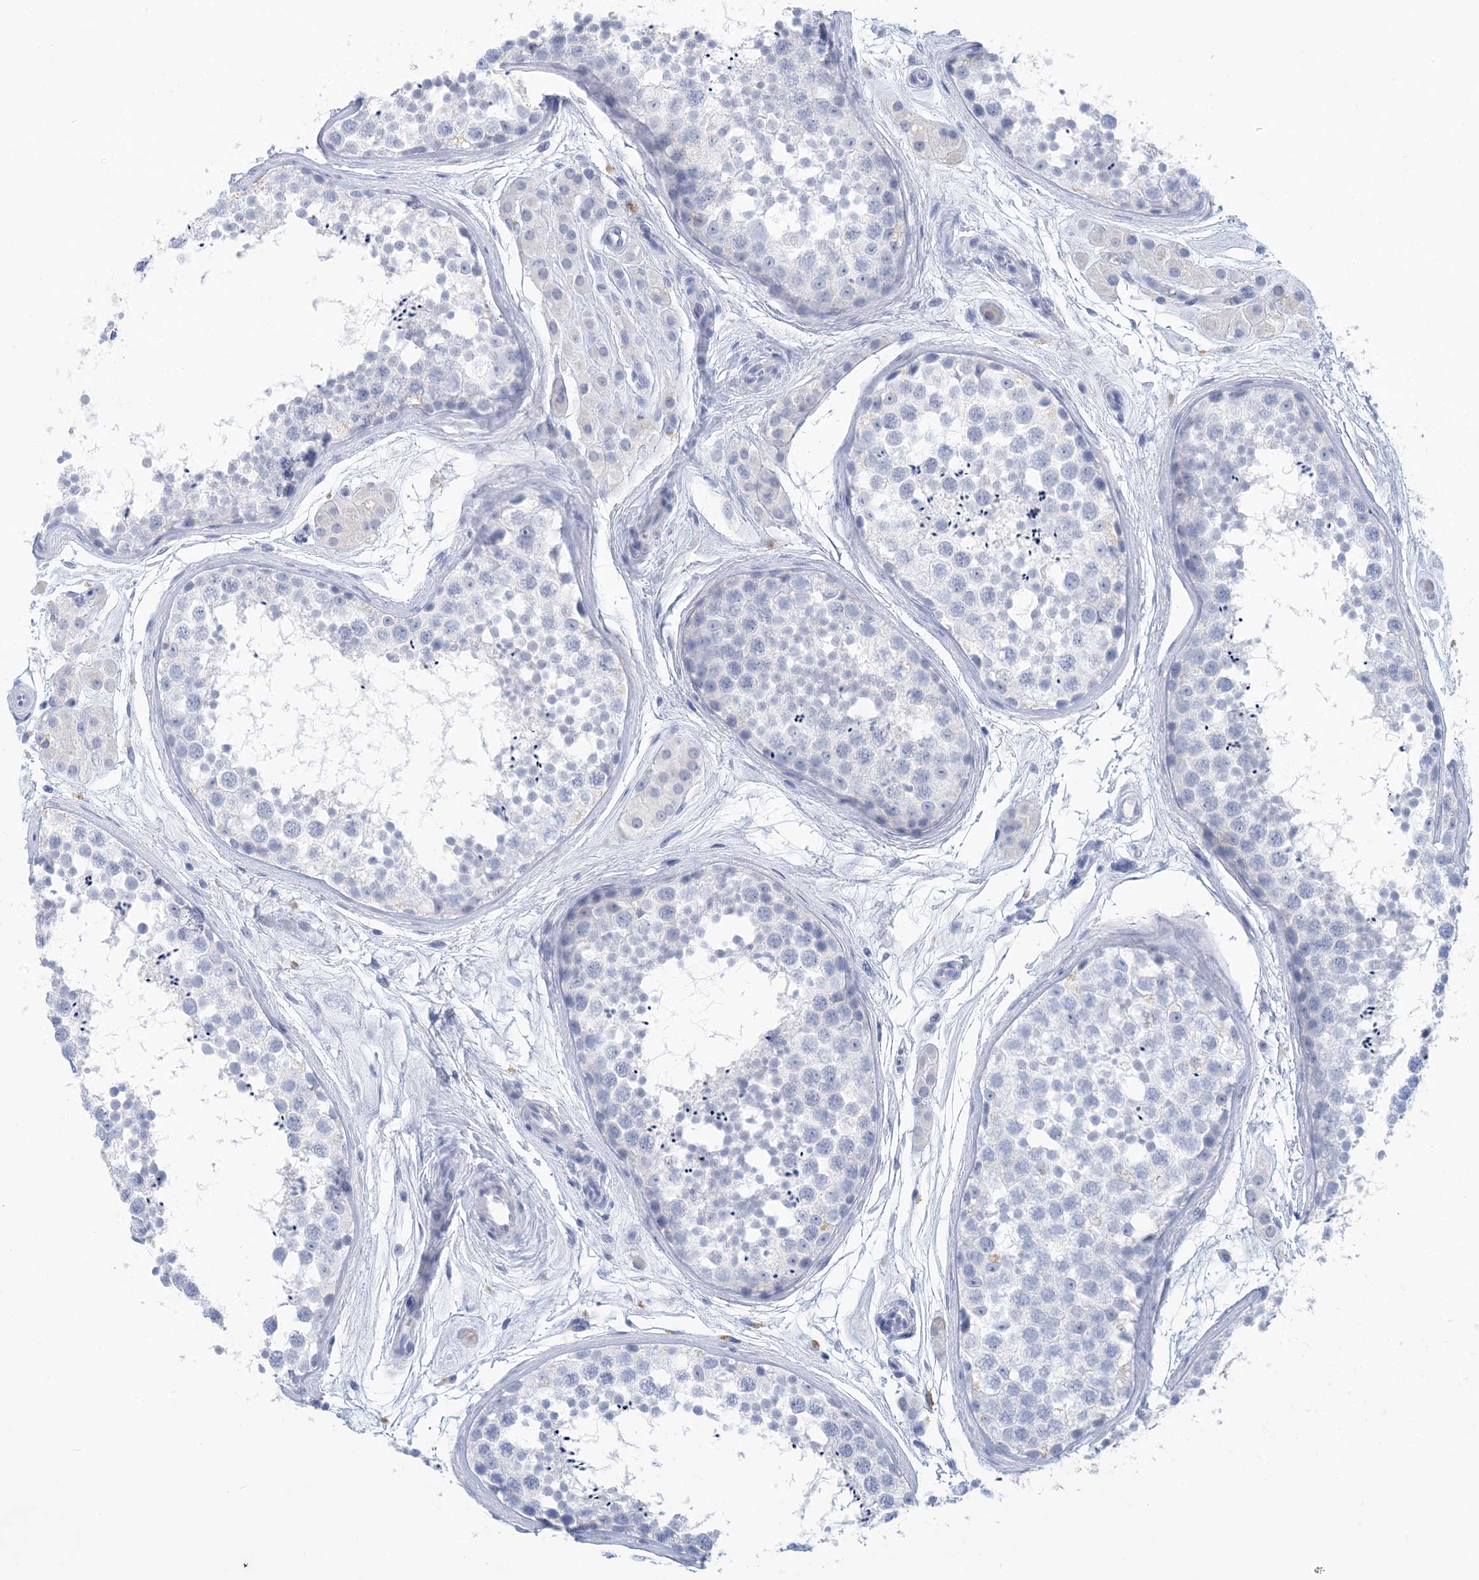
{"staining": {"intensity": "negative", "quantity": "none", "location": "none"}, "tissue": "testis", "cell_type": "Cells in seminiferous ducts", "image_type": "normal", "snomed": [{"axis": "morphology", "description": "Normal tissue, NOS"}, {"axis": "topography", "description": "Testis"}], "caption": "The immunohistochemistry (IHC) photomicrograph has no significant expression in cells in seminiferous ducts of testis.", "gene": "SH3YL1", "patient": {"sex": "male", "age": 56}}